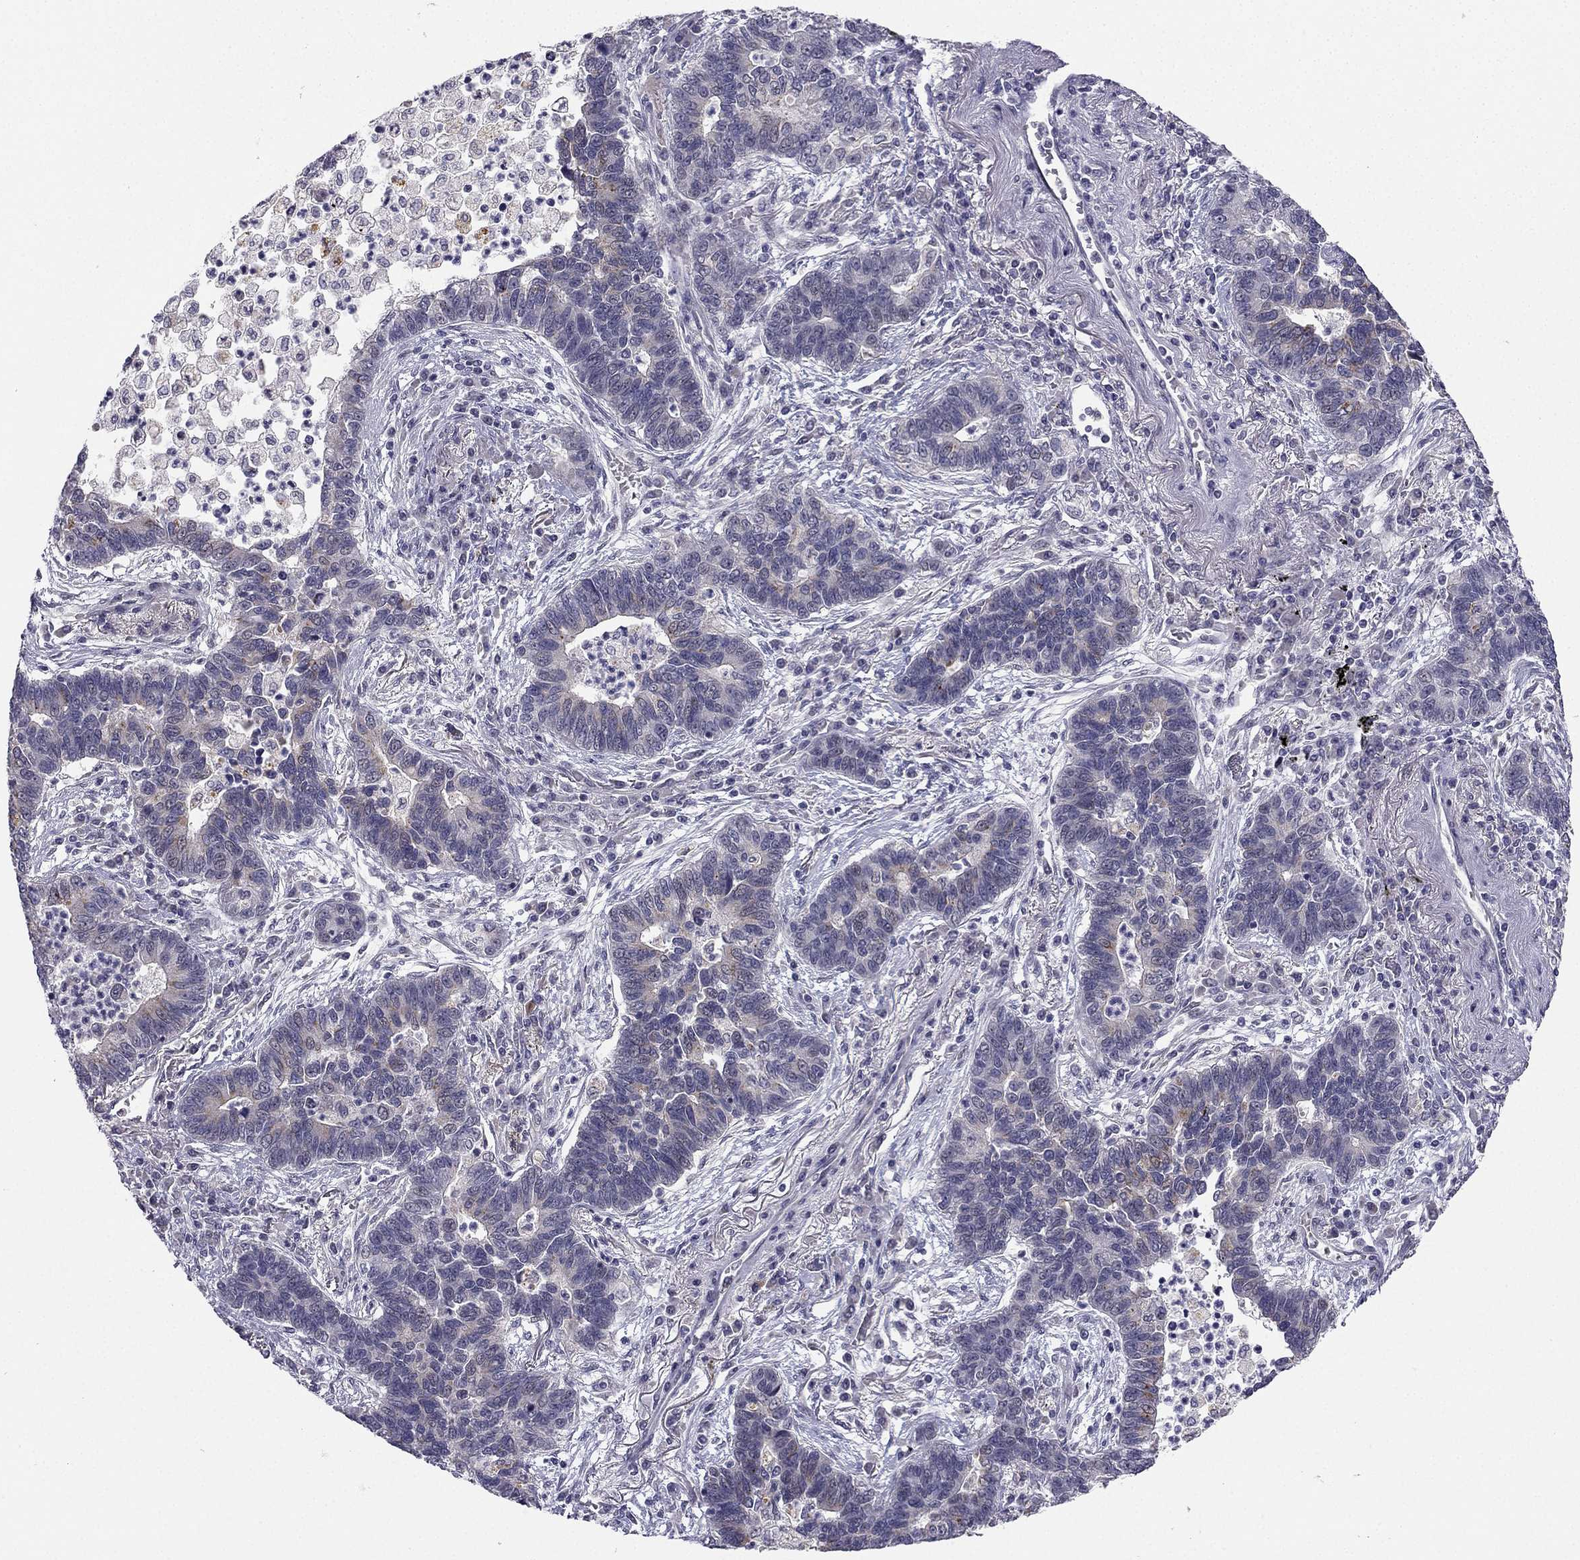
{"staining": {"intensity": "weak", "quantity": "<25%", "location": "cytoplasmic/membranous"}, "tissue": "lung cancer", "cell_type": "Tumor cells", "image_type": "cancer", "snomed": [{"axis": "morphology", "description": "Adenocarcinoma, NOS"}, {"axis": "topography", "description": "Lung"}], "caption": "Adenocarcinoma (lung) stained for a protein using IHC reveals no positivity tumor cells.", "gene": "CHST8", "patient": {"sex": "female", "age": 57}}